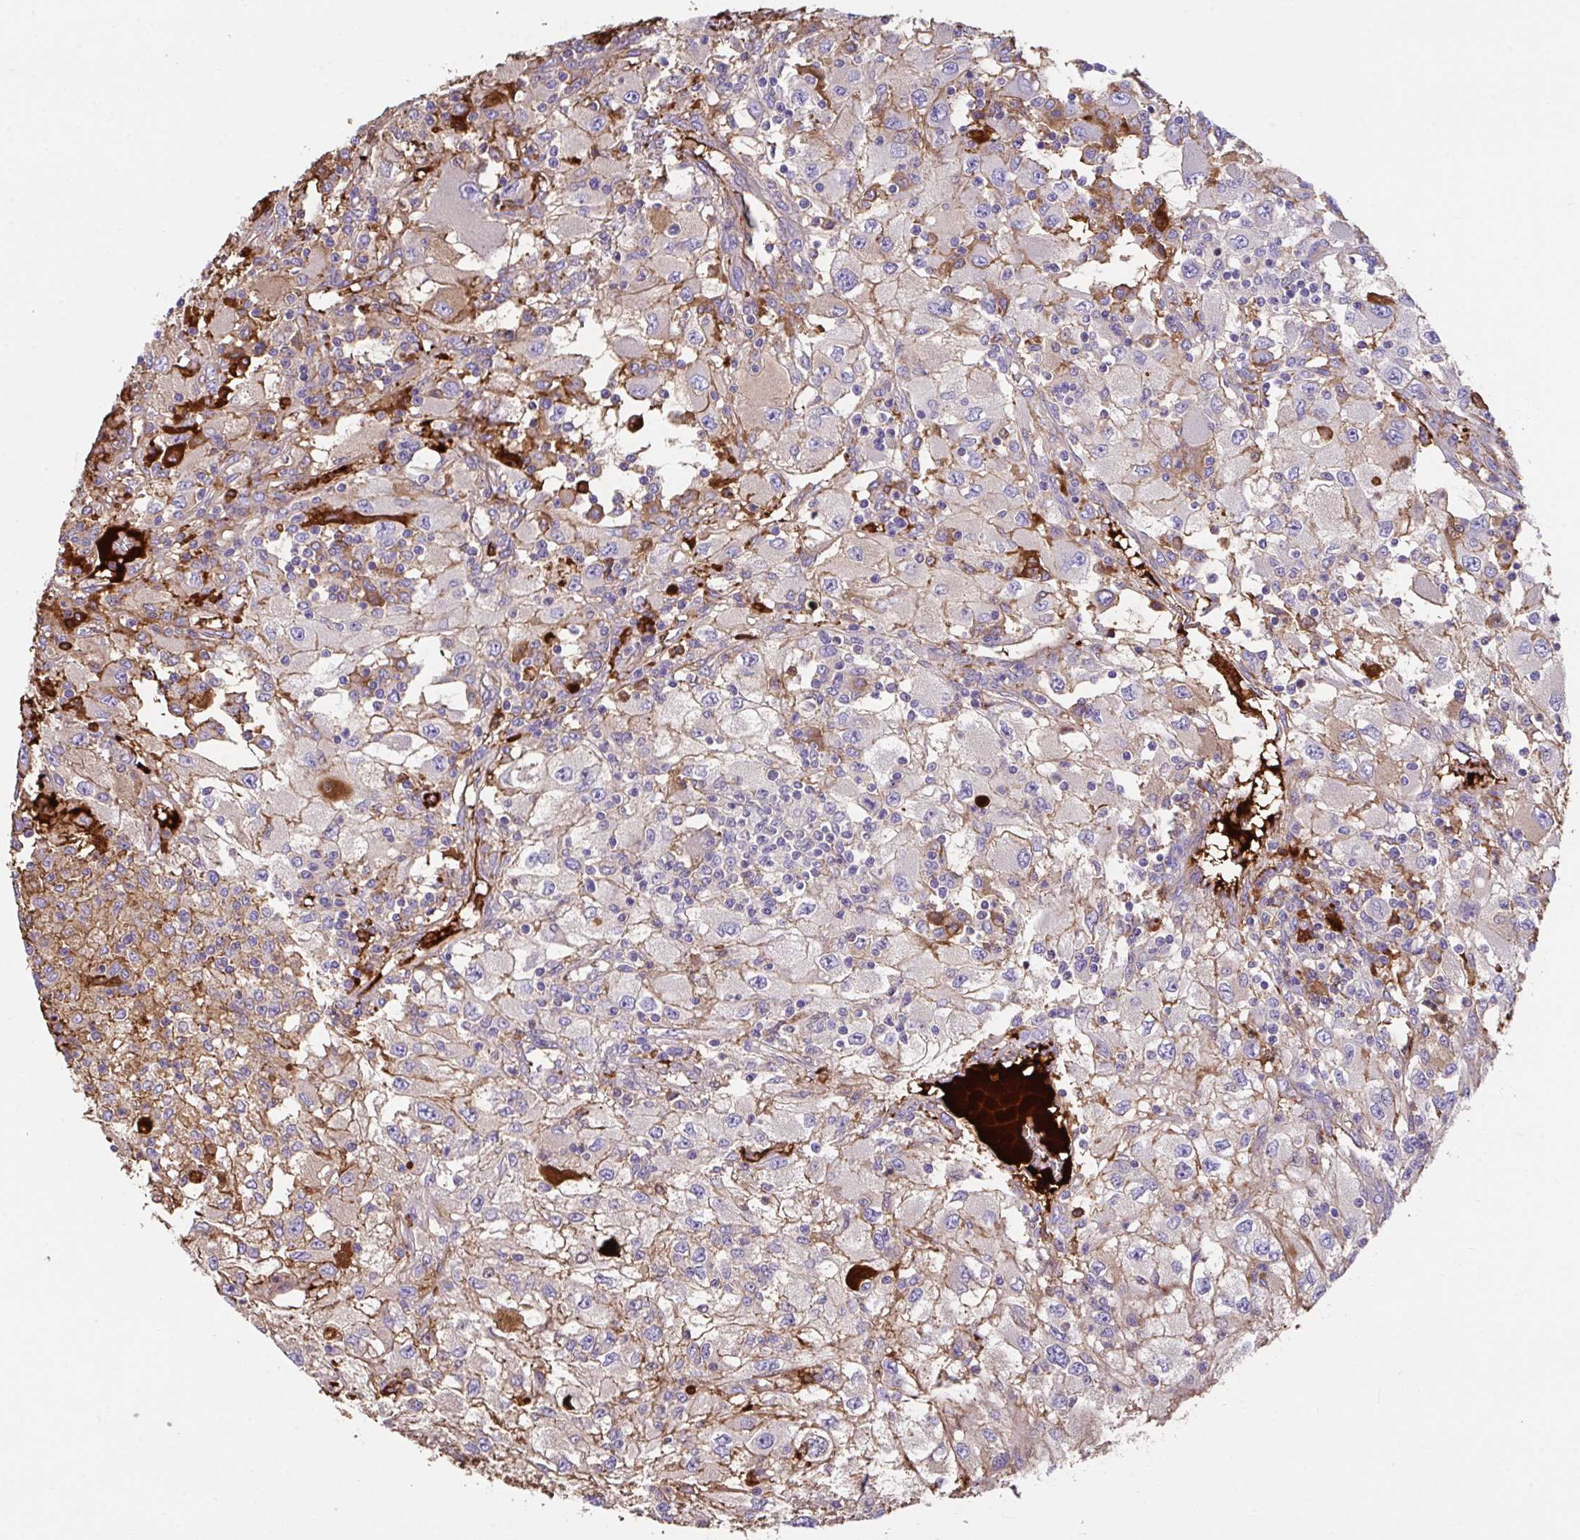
{"staining": {"intensity": "moderate", "quantity": "<25%", "location": "cytoplasmic/membranous"}, "tissue": "renal cancer", "cell_type": "Tumor cells", "image_type": "cancer", "snomed": [{"axis": "morphology", "description": "Adenocarcinoma, NOS"}, {"axis": "topography", "description": "Kidney"}], "caption": "Immunohistochemistry (IHC) micrograph of neoplastic tissue: renal cancer stained using IHC shows low levels of moderate protein expression localized specifically in the cytoplasmic/membranous of tumor cells, appearing as a cytoplasmic/membranous brown color.", "gene": "ZNF813", "patient": {"sex": "female", "age": 67}}